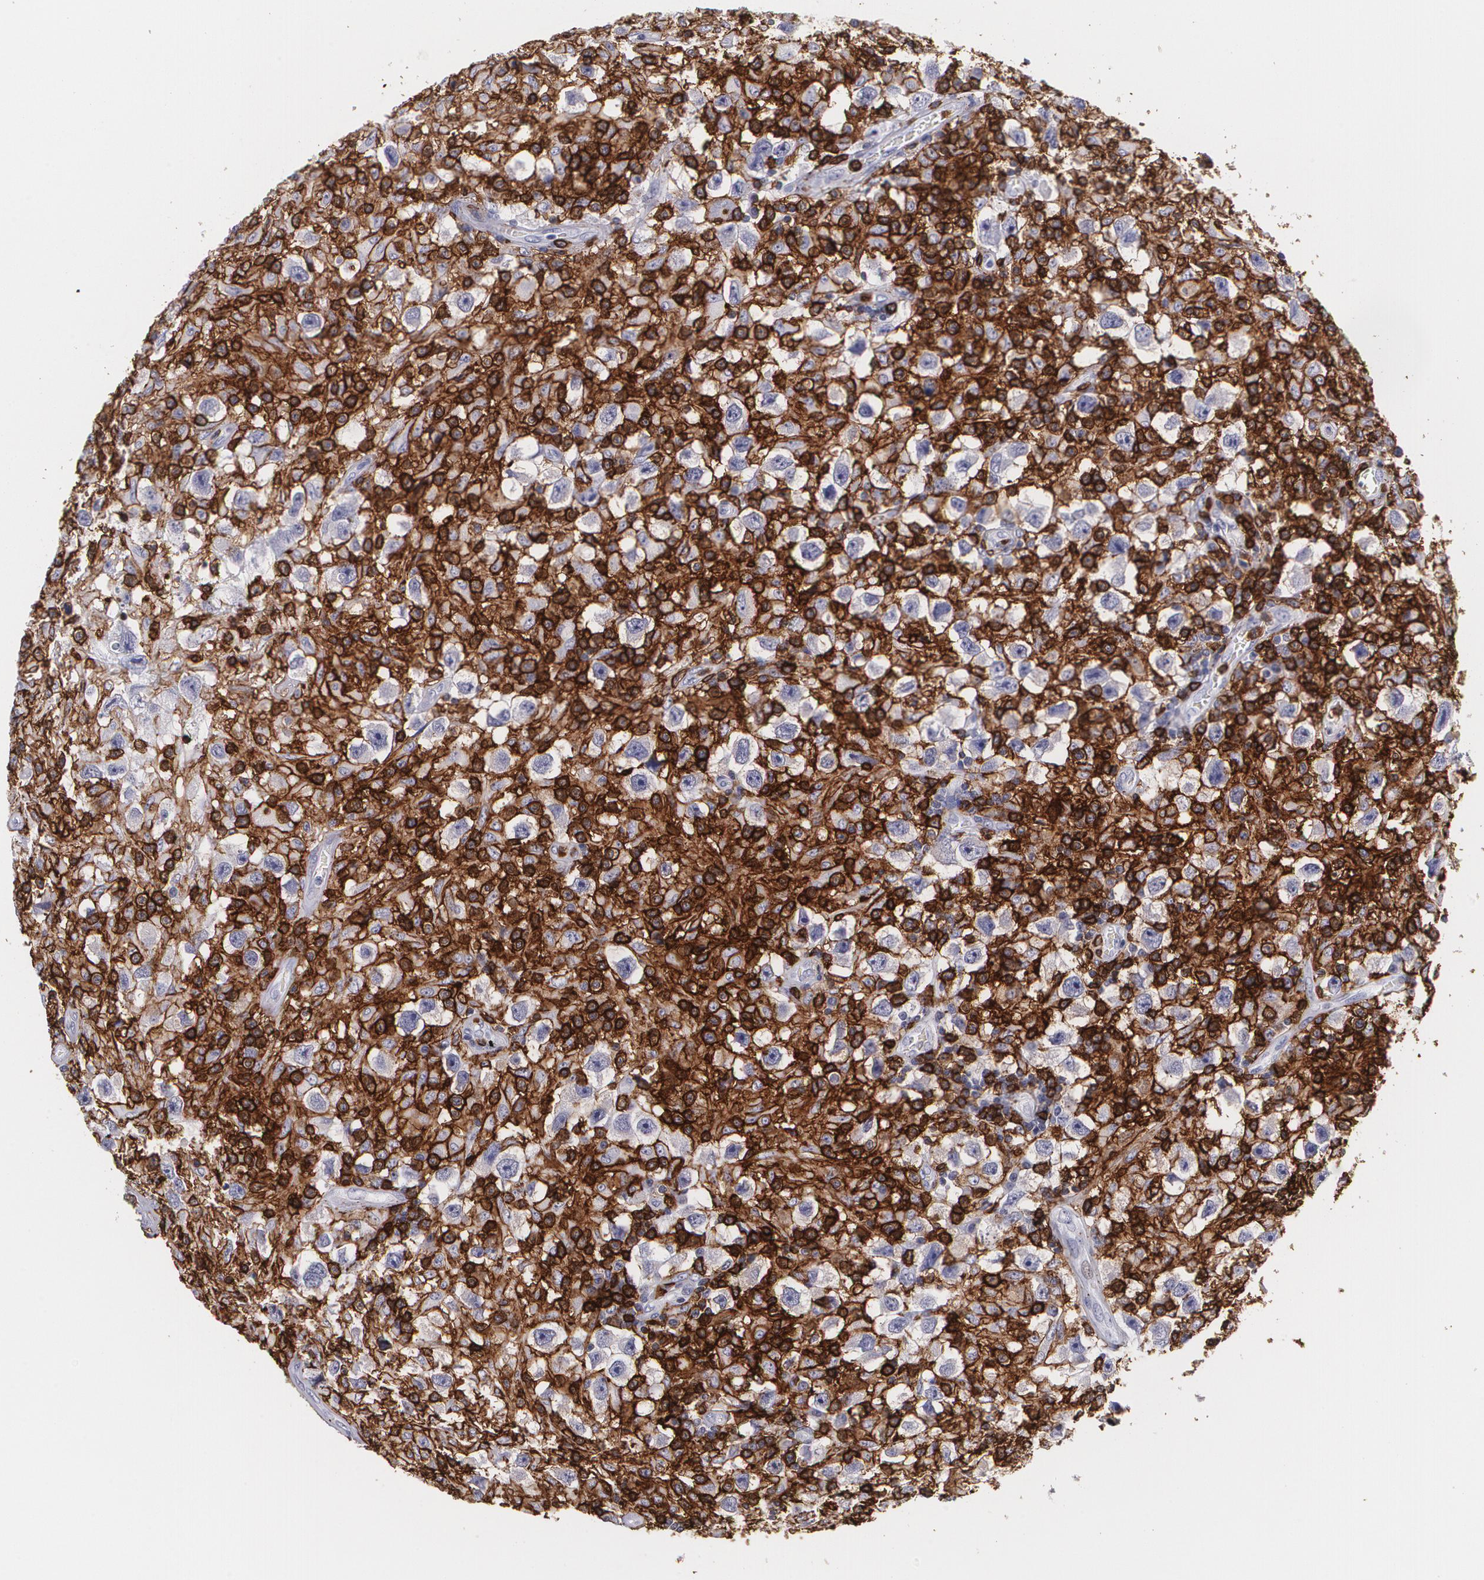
{"staining": {"intensity": "negative", "quantity": "none", "location": "none"}, "tissue": "testis cancer", "cell_type": "Tumor cells", "image_type": "cancer", "snomed": [{"axis": "morphology", "description": "Seminoma, NOS"}, {"axis": "topography", "description": "Testis"}], "caption": "There is no significant positivity in tumor cells of testis cancer.", "gene": "PTPRC", "patient": {"sex": "male", "age": 34}}